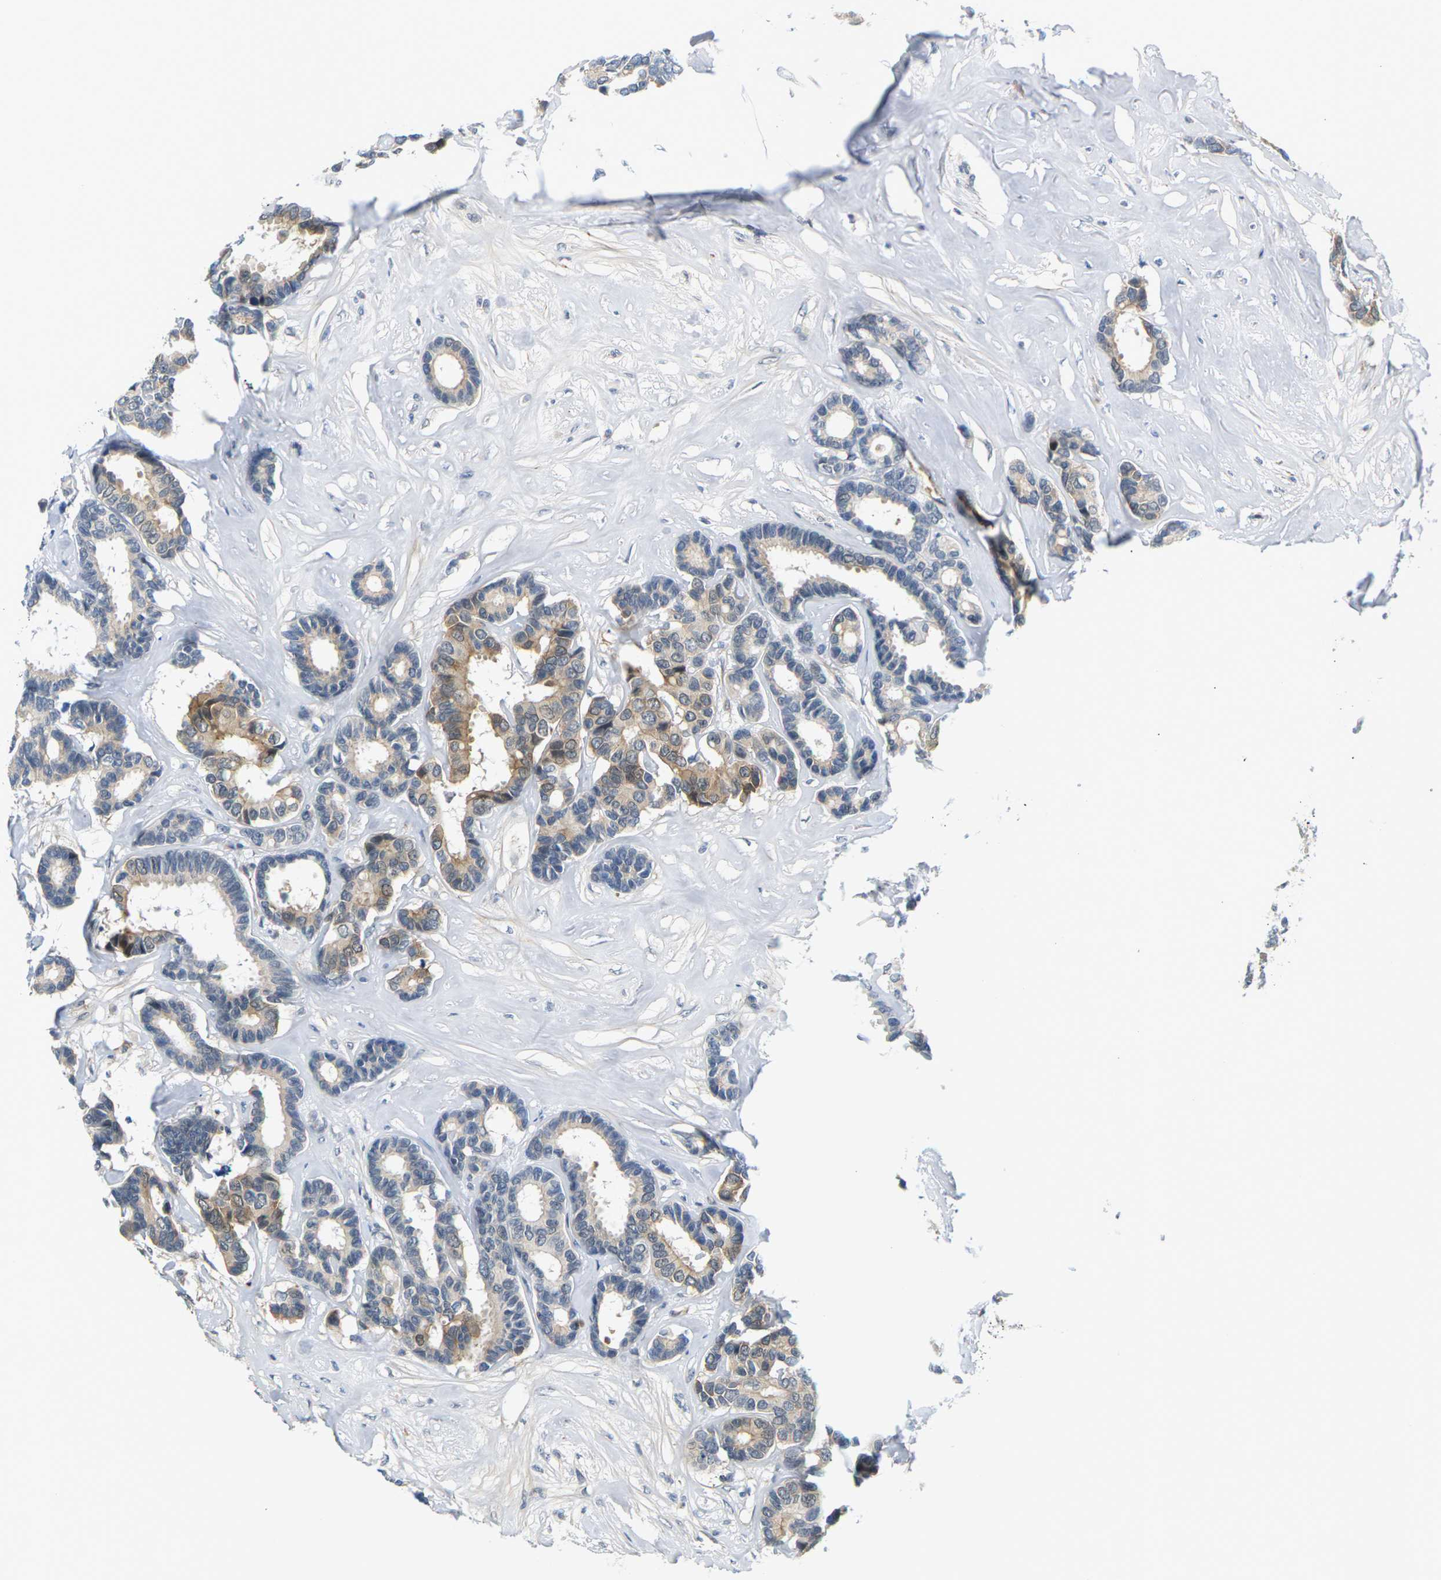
{"staining": {"intensity": "moderate", "quantity": "25%-75%", "location": "cytoplasmic/membranous"}, "tissue": "breast cancer", "cell_type": "Tumor cells", "image_type": "cancer", "snomed": [{"axis": "morphology", "description": "Duct carcinoma"}, {"axis": "topography", "description": "Breast"}], "caption": "Tumor cells reveal medium levels of moderate cytoplasmic/membranous expression in about 25%-75% of cells in invasive ductal carcinoma (breast).", "gene": "PKP2", "patient": {"sex": "female", "age": 87}}